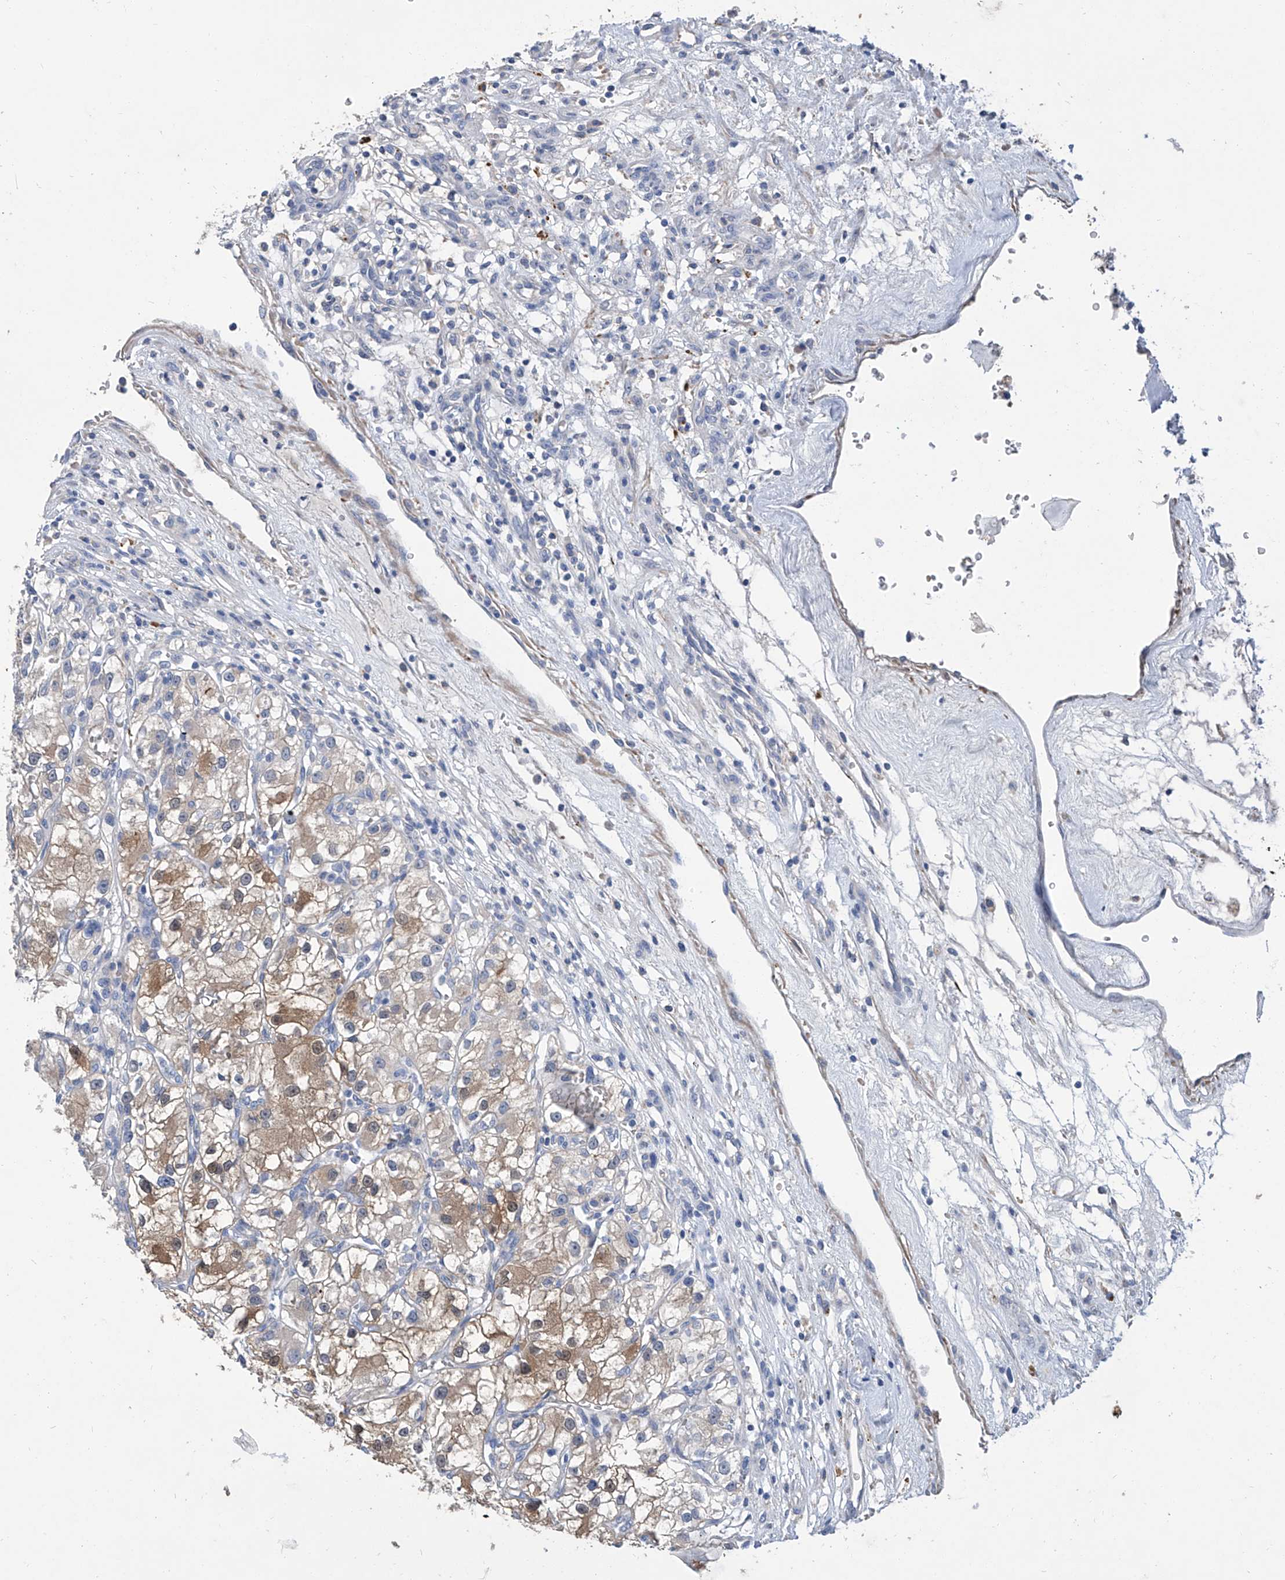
{"staining": {"intensity": "moderate", "quantity": ">75%", "location": "cytoplasmic/membranous"}, "tissue": "renal cancer", "cell_type": "Tumor cells", "image_type": "cancer", "snomed": [{"axis": "morphology", "description": "Adenocarcinoma, NOS"}, {"axis": "topography", "description": "Kidney"}], "caption": "Immunohistochemistry photomicrograph of neoplastic tissue: human renal adenocarcinoma stained using immunohistochemistry (IHC) demonstrates medium levels of moderate protein expression localized specifically in the cytoplasmic/membranous of tumor cells, appearing as a cytoplasmic/membranous brown color.", "gene": "GPT", "patient": {"sex": "female", "age": 57}}